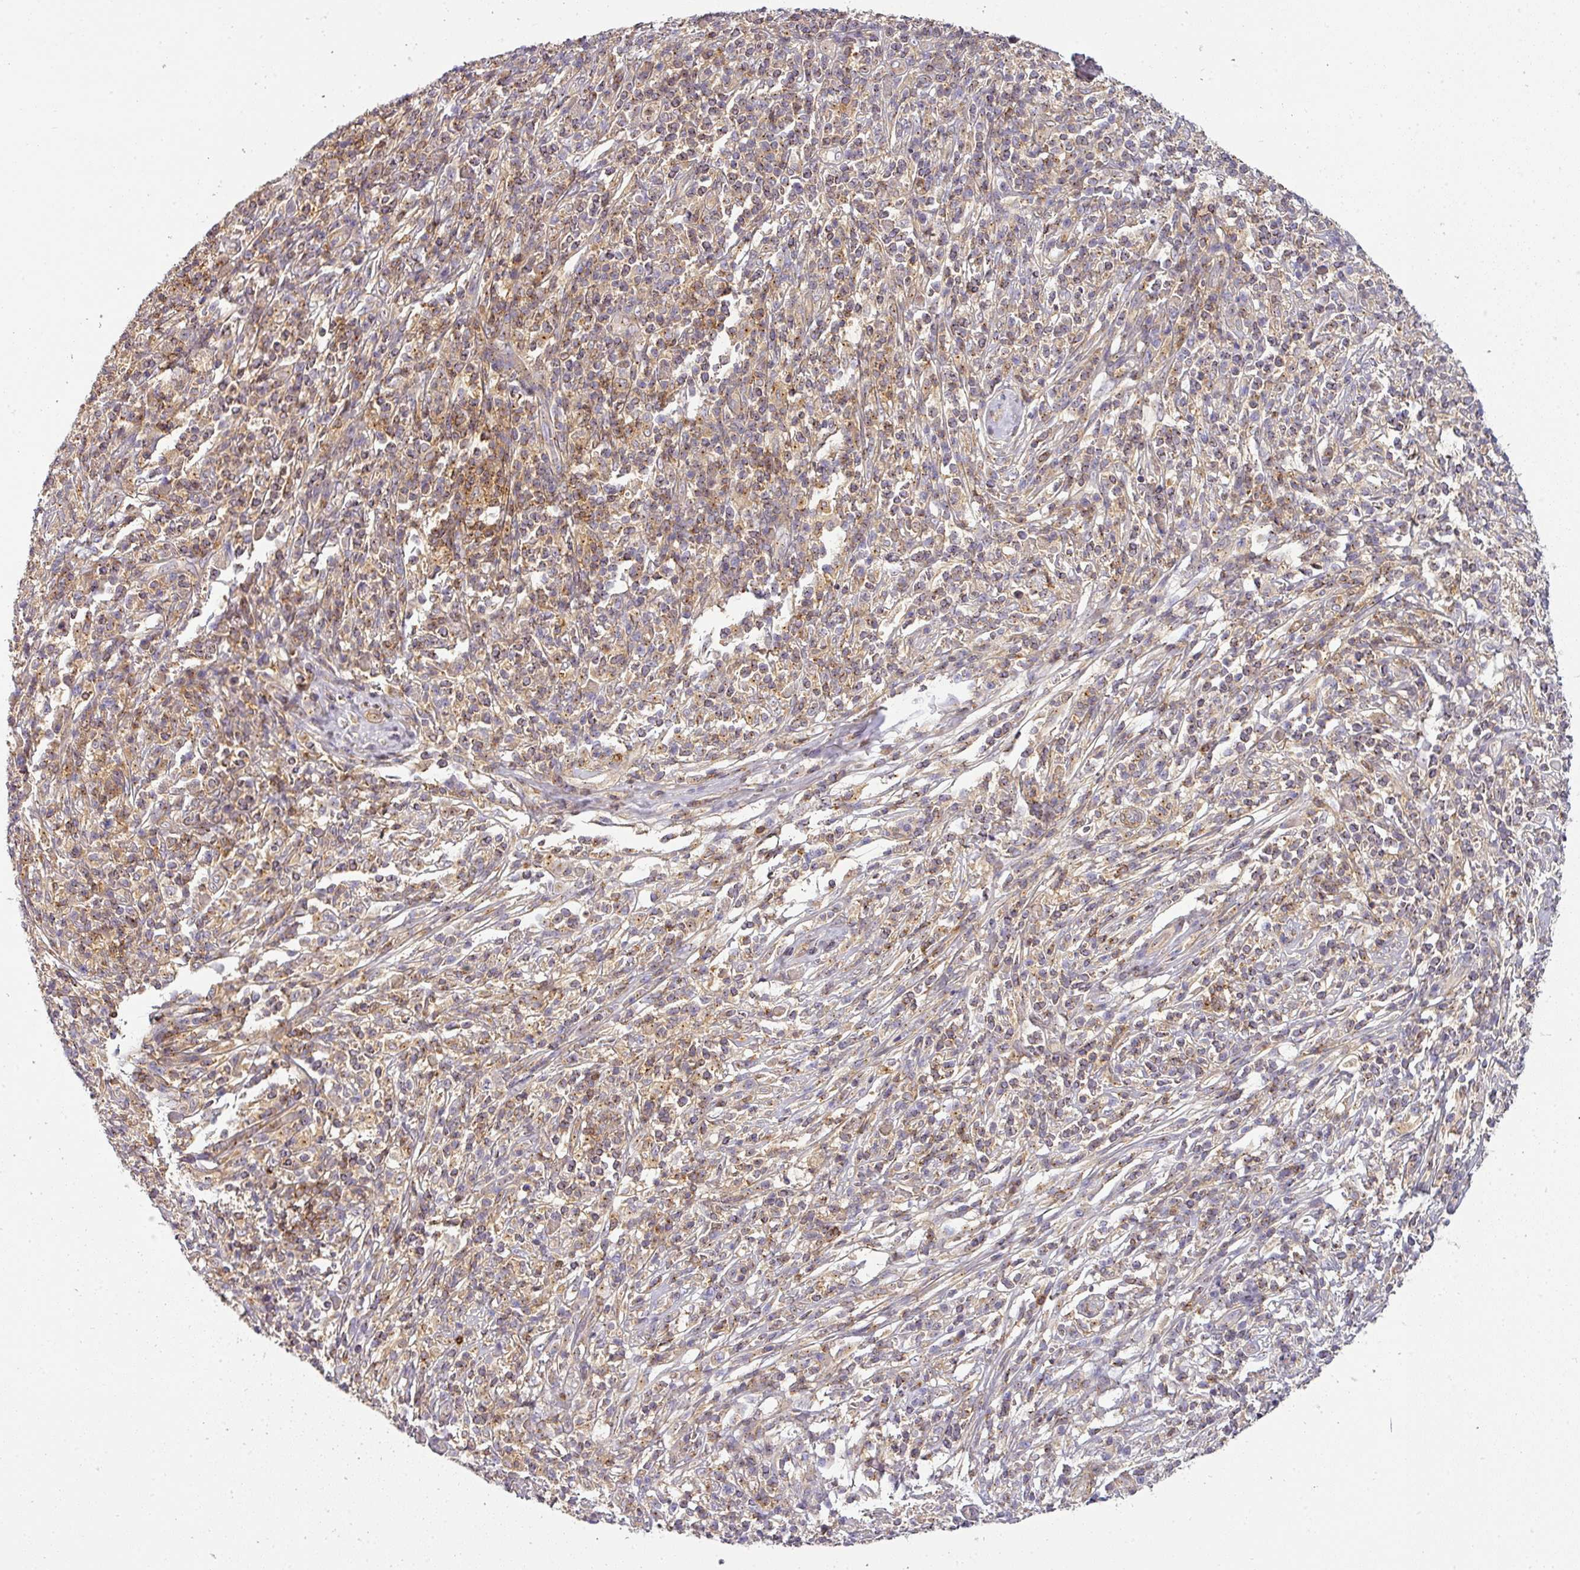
{"staining": {"intensity": "negative", "quantity": "none", "location": "none"}, "tissue": "melanoma", "cell_type": "Tumor cells", "image_type": "cancer", "snomed": [{"axis": "morphology", "description": "Malignant melanoma, NOS"}, {"axis": "topography", "description": "Skin"}], "caption": "The photomicrograph reveals no staining of tumor cells in malignant melanoma.", "gene": "NIN", "patient": {"sex": "male", "age": 66}}